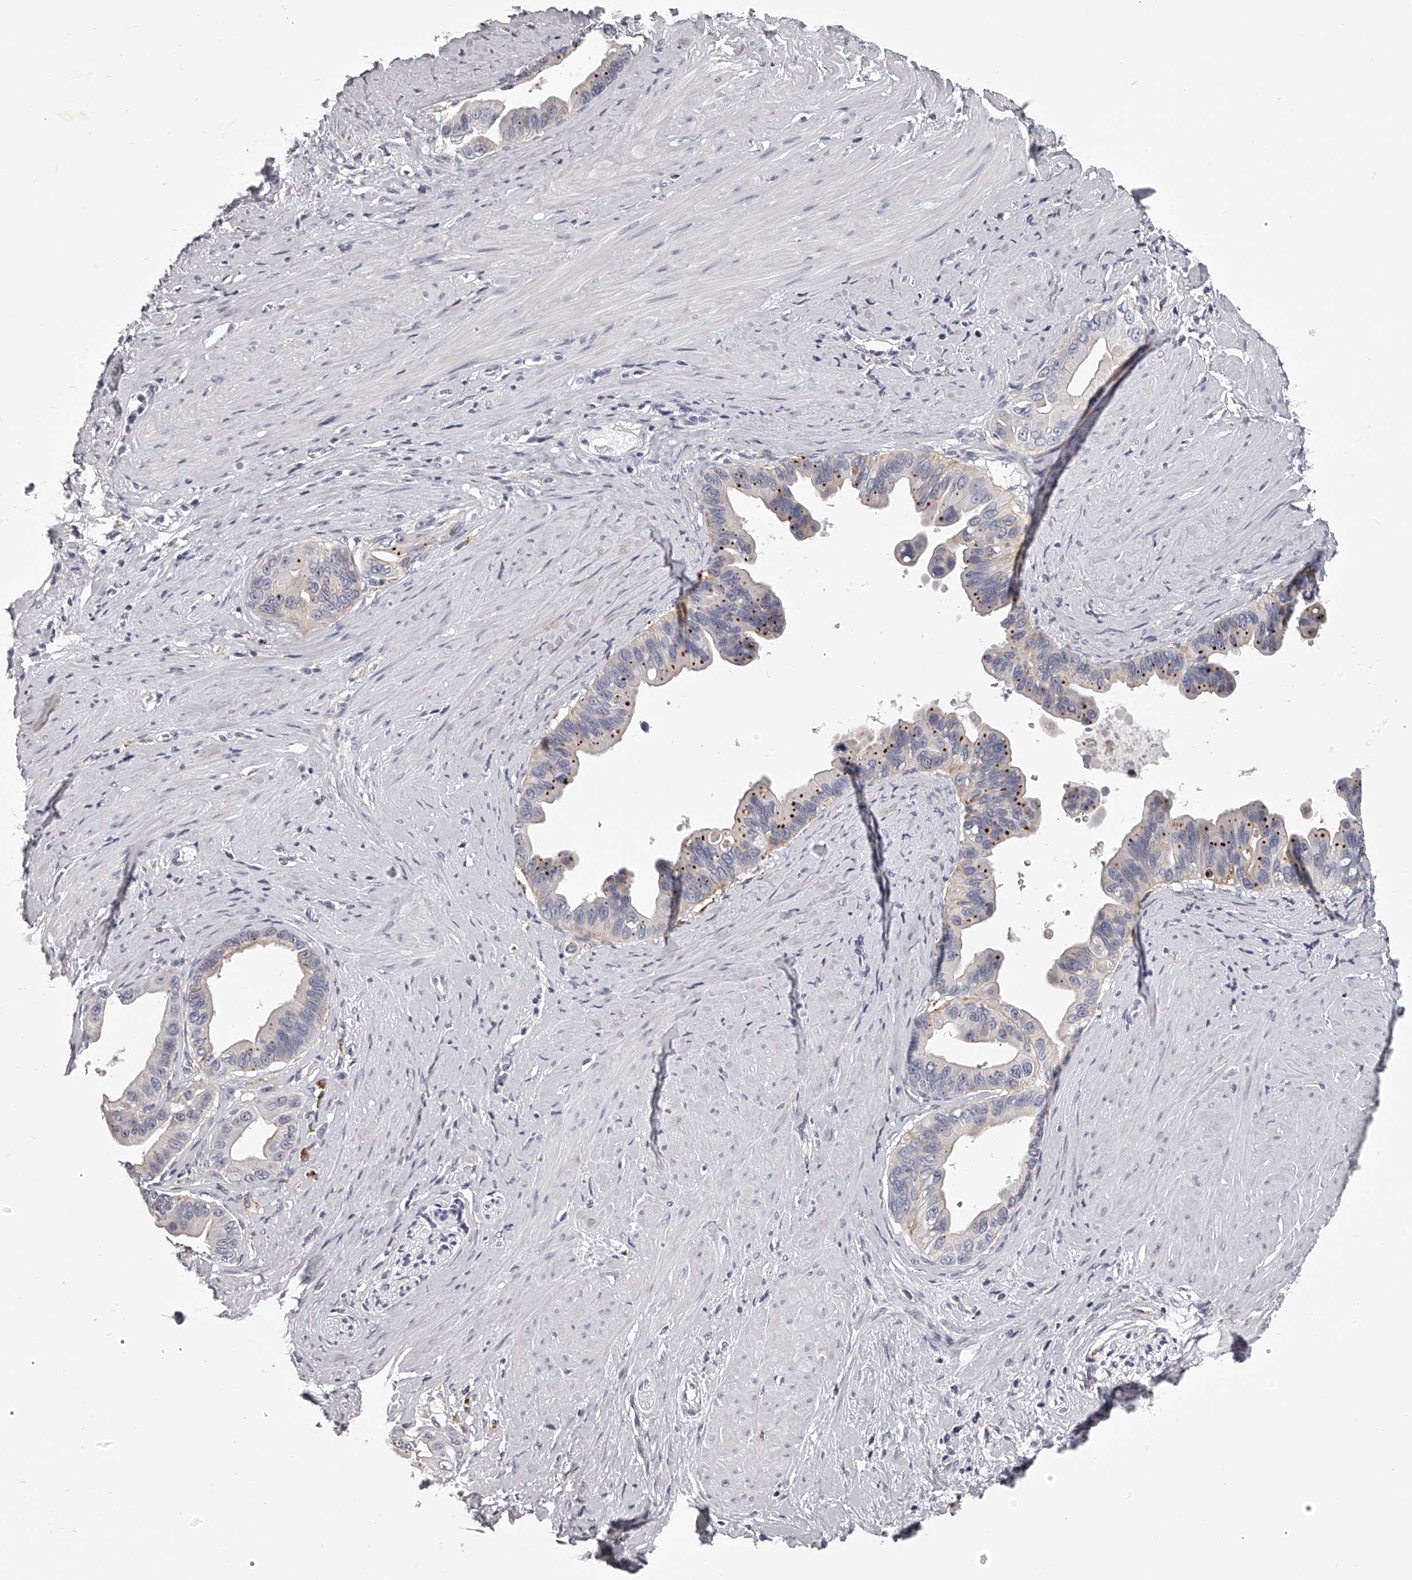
{"staining": {"intensity": "moderate", "quantity": "<25%", "location": "cytoplasmic/membranous"}, "tissue": "pancreatic cancer", "cell_type": "Tumor cells", "image_type": "cancer", "snomed": [{"axis": "morphology", "description": "Adenocarcinoma, NOS"}, {"axis": "topography", "description": "Pancreas"}], "caption": "Protein expression by immunohistochemistry exhibits moderate cytoplasmic/membranous expression in about <25% of tumor cells in pancreatic cancer (adenocarcinoma). (Stains: DAB (3,3'-diaminobenzidine) in brown, nuclei in blue, Microscopy: brightfield microscopy at high magnification).", "gene": "DMRT1", "patient": {"sex": "female", "age": 56}}